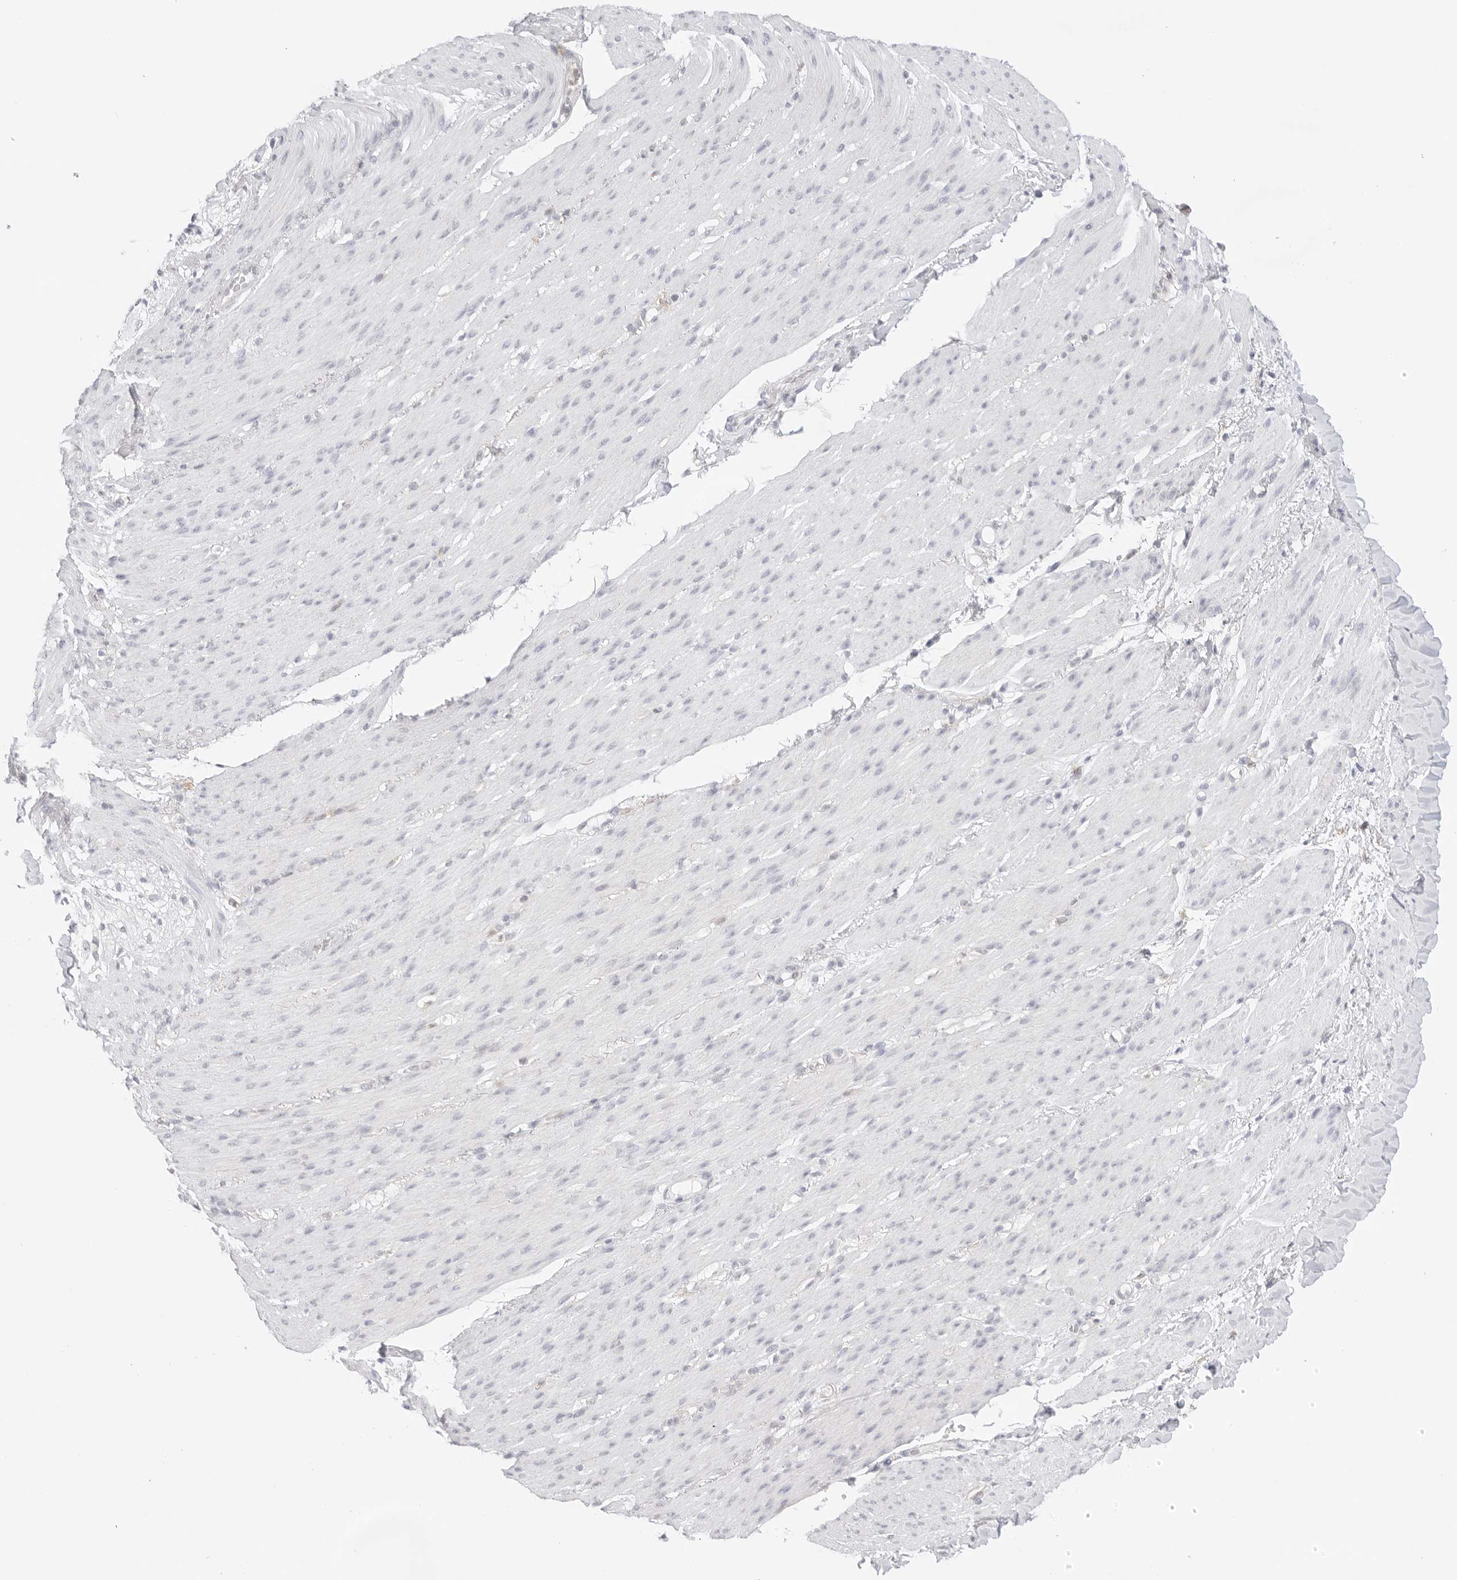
{"staining": {"intensity": "negative", "quantity": "none", "location": "none"}, "tissue": "smooth muscle", "cell_type": "Smooth muscle cells", "image_type": "normal", "snomed": [{"axis": "morphology", "description": "Normal tissue, NOS"}, {"axis": "topography", "description": "Colon"}, {"axis": "topography", "description": "Peripheral nerve tissue"}], "caption": "Immunohistochemistry (IHC) micrograph of benign smooth muscle: smooth muscle stained with DAB displays no significant protein expression in smooth muscle cells.", "gene": "TNFRSF14", "patient": {"sex": "female", "age": 61}}